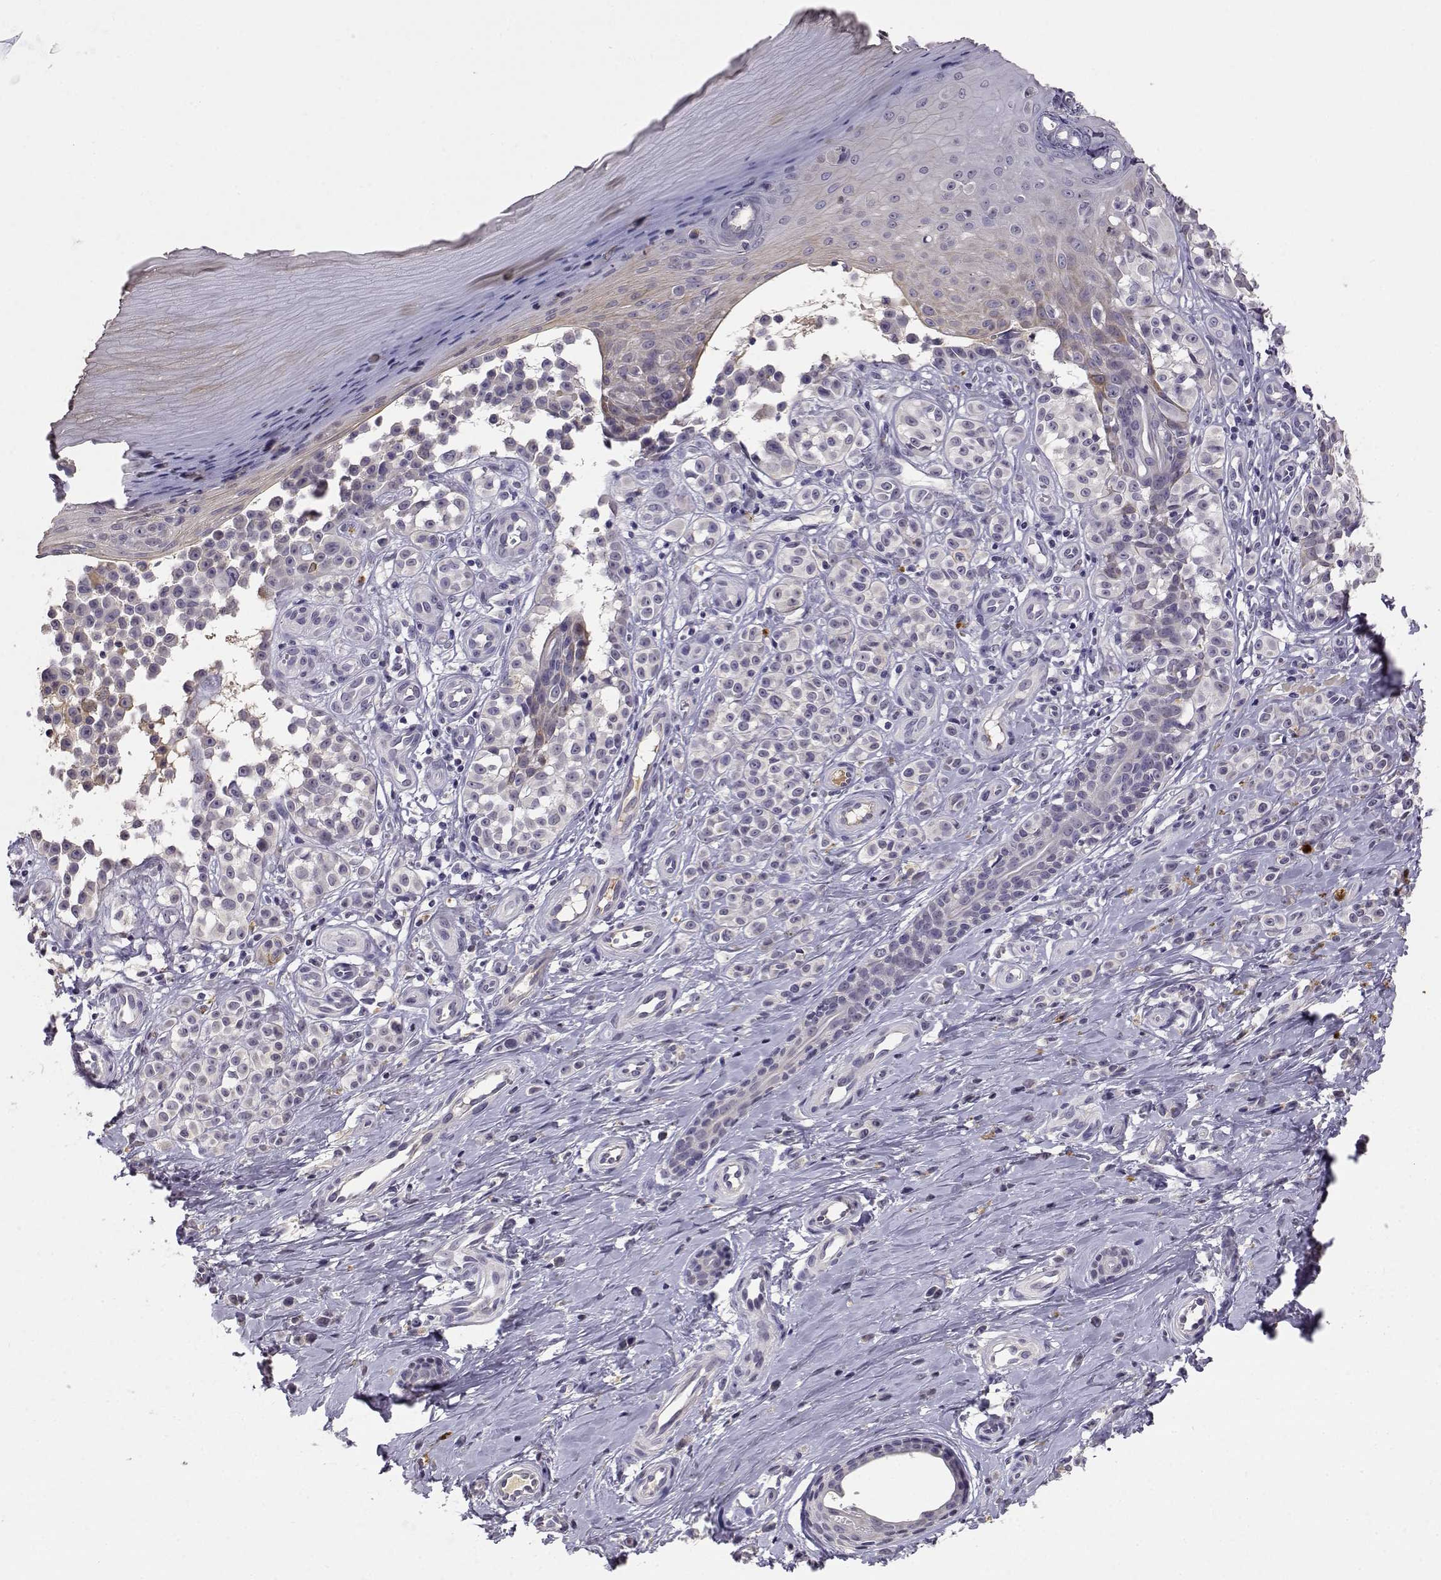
{"staining": {"intensity": "negative", "quantity": "none", "location": "none"}, "tissue": "melanoma", "cell_type": "Tumor cells", "image_type": "cancer", "snomed": [{"axis": "morphology", "description": "Malignant melanoma, NOS"}, {"axis": "topography", "description": "Skin"}], "caption": "Melanoma was stained to show a protein in brown. There is no significant staining in tumor cells.", "gene": "TACR1", "patient": {"sex": "female", "age": 76}}